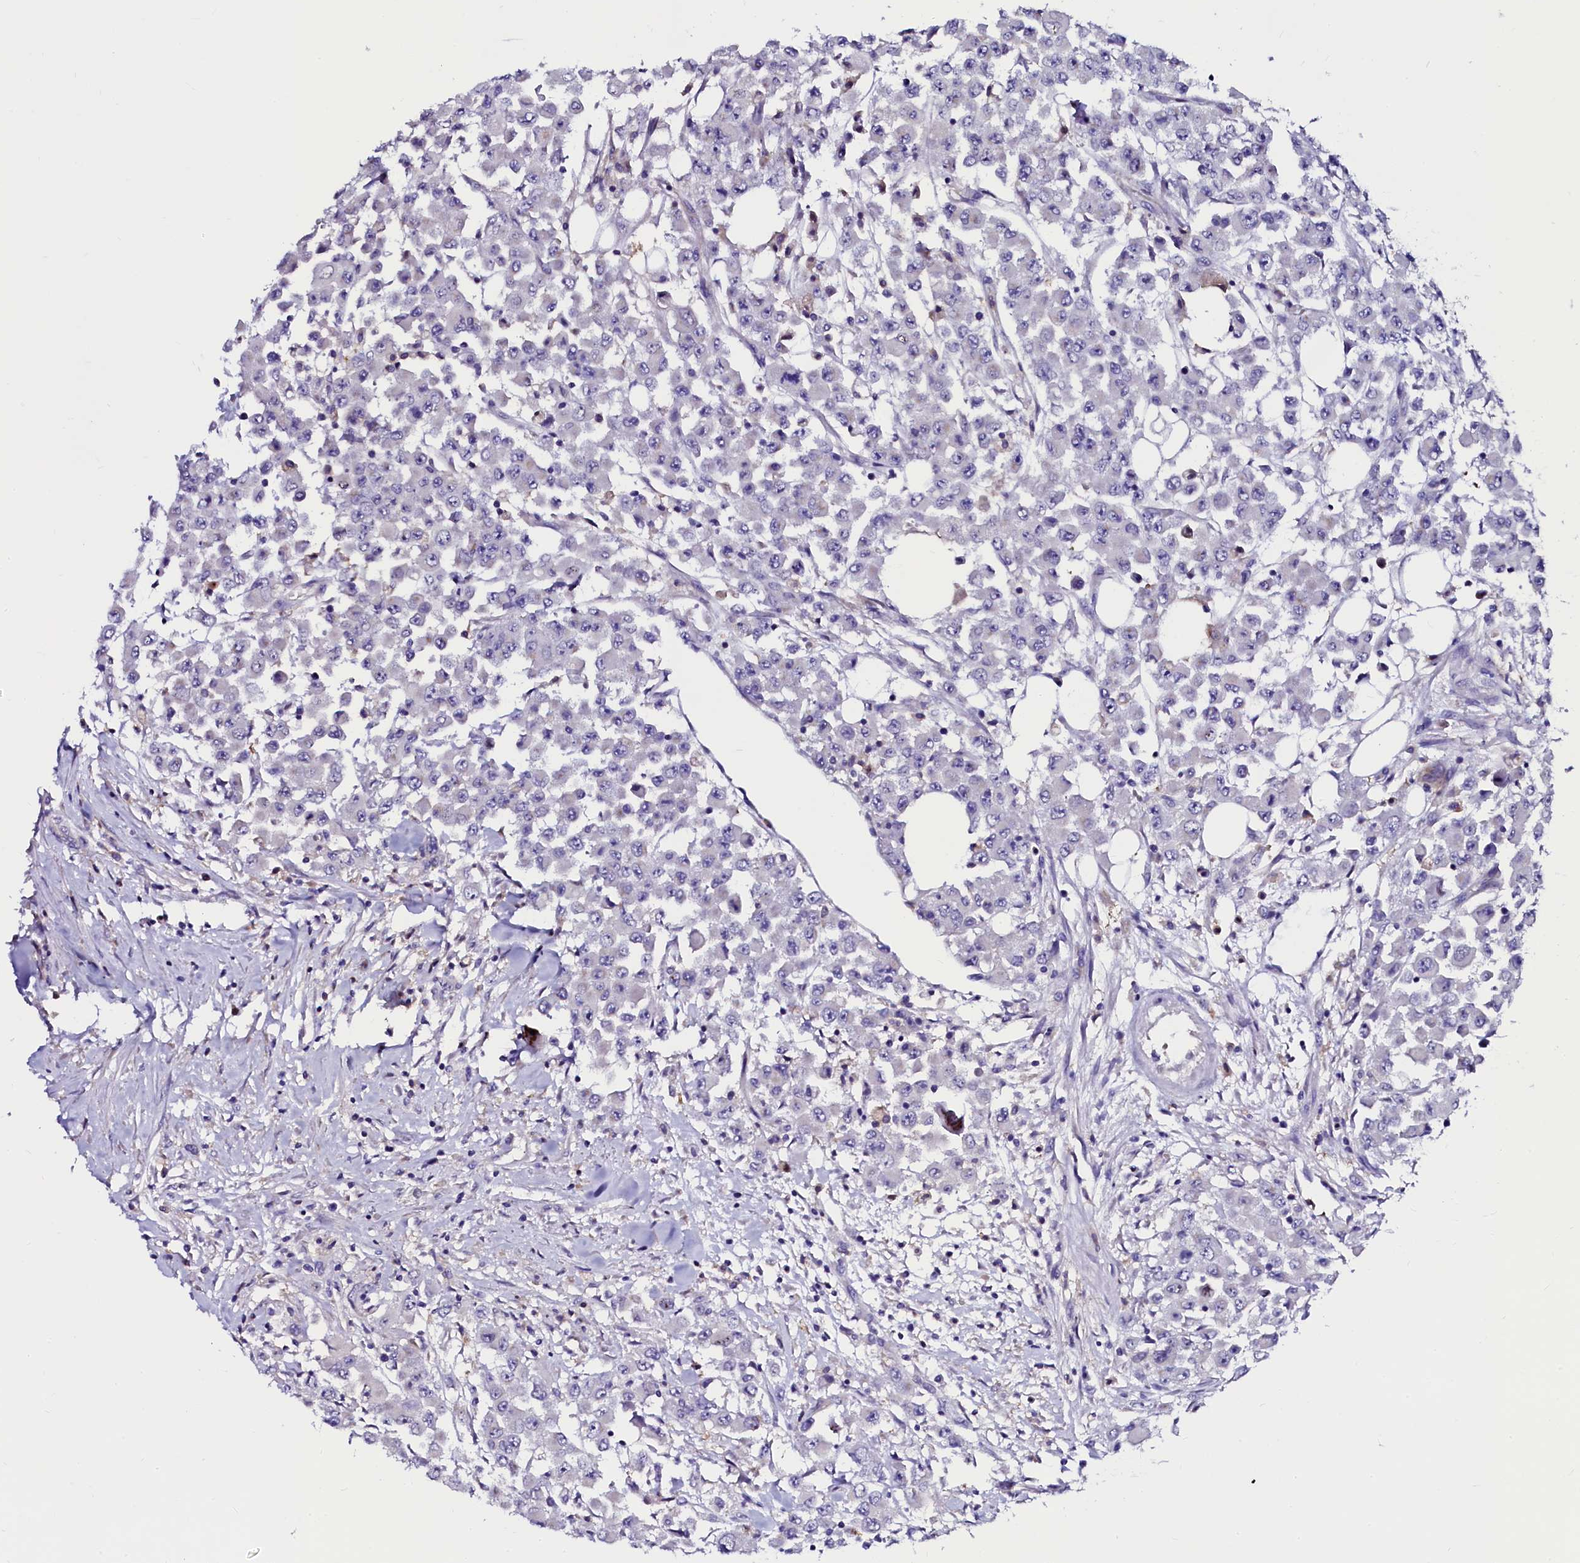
{"staining": {"intensity": "negative", "quantity": "none", "location": "none"}, "tissue": "colorectal cancer", "cell_type": "Tumor cells", "image_type": "cancer", "snomed": [{"axis": "morphology", "description": "Adenocarcinoma, NOS"}, {"axis": "topography", "description": "Colon"}], "caption": "Colorectal cancer was stained to show a protein in brown. There is no significant positivity in tumor cells.", "gene": "OTOL1", "patient": {"sex": "male", "age": 51}}